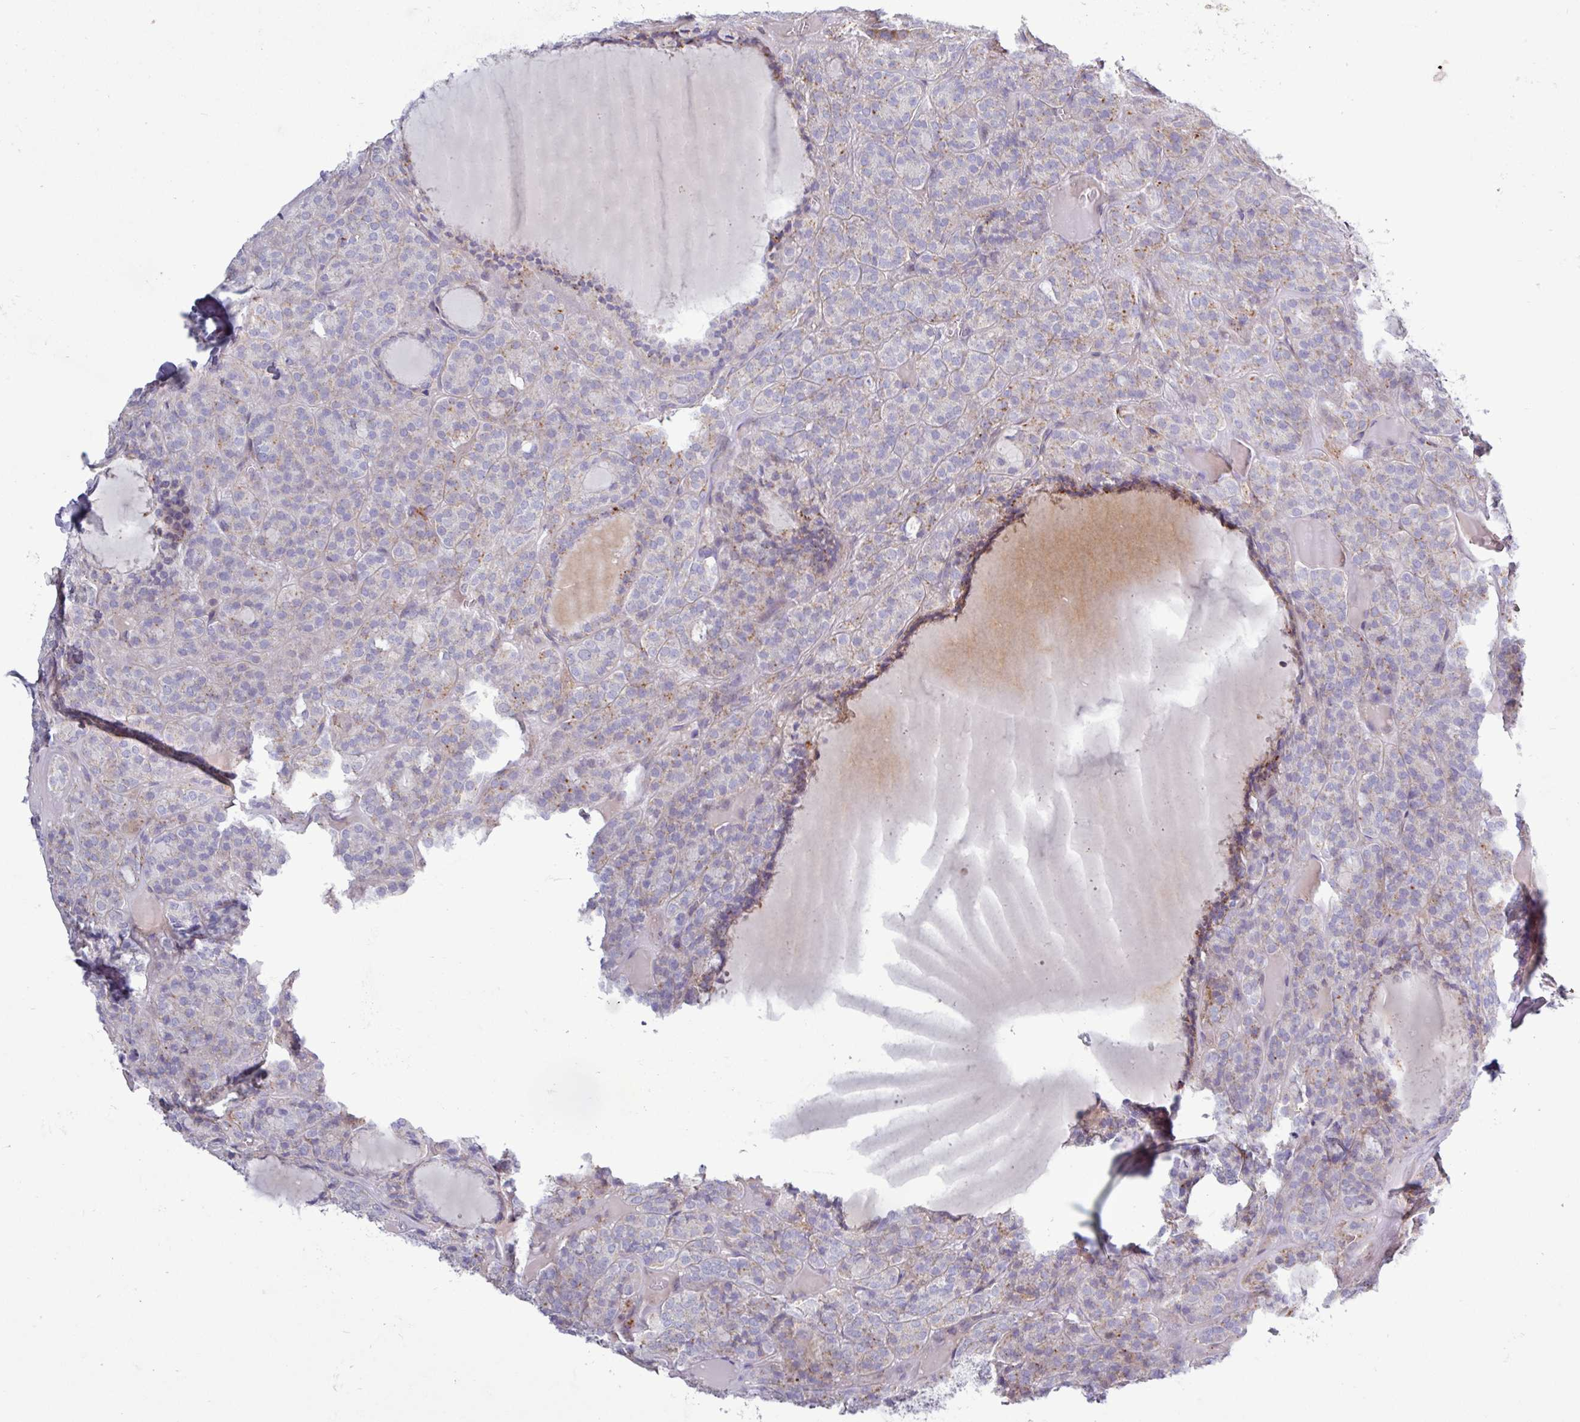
{"staining": {"intensity": "weak", "quantity": "<25%", "location": "cytoplasmic/membranous"}, "tissue": "thyroid cancer", "cell_type": "Tumor cells", "image_type": "cancer", "snomed": [{"axis": "morphology", "description": "Follicular adenoma carcinoma, NOS"}, {"axis": "topography", "description": "Thyroid gland"}], "caption": "Immunohistochemistry (IHC) of human follicular adenoma carcinoma (thyroid) shows no expression in tumor cells. The staining is performed using DAB brown chromogen with nuclei counter-stained in using hematoxylin.", "gene": "AMIGO2", "patient": {"sex": "female", "age": 63}}